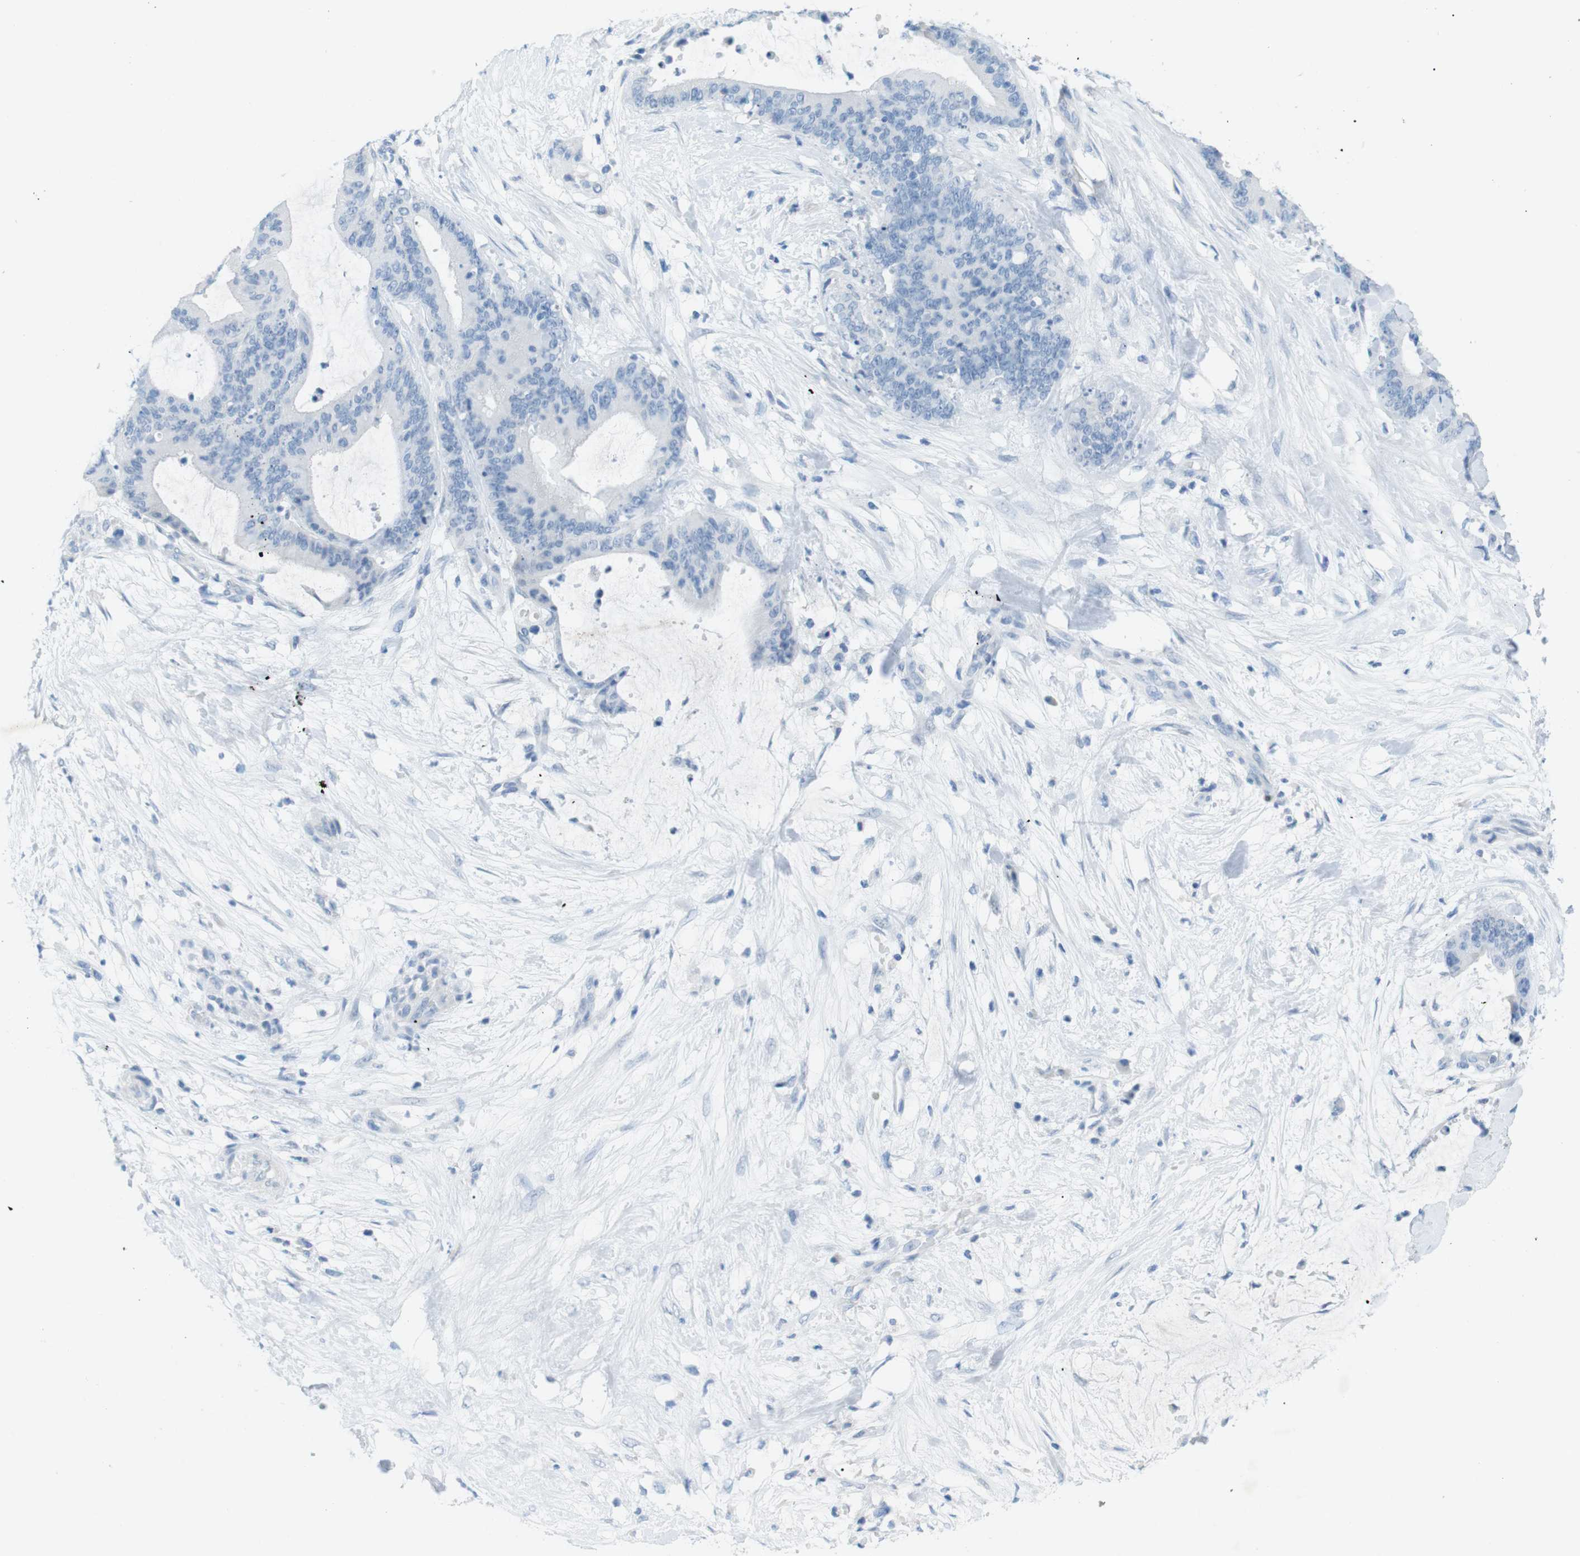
{"staining": {"intensity": "negative", "quantity": "none", "location": "none"}, "tissue": "liver cancer", "cell_type": "Tumor cells", "image_type": "cancer", "snomed": [{"axis": "morphology", "description": "Cholangiocarcinoma"}, {"axis": "topography", "description": "Liver"}], "caption": "The micrograph displays no significant positivity in tumor cells of cholangiocarcinoma (liver).", "gene": "SALL4", "patient": {"sex": "female", "age": 73}}